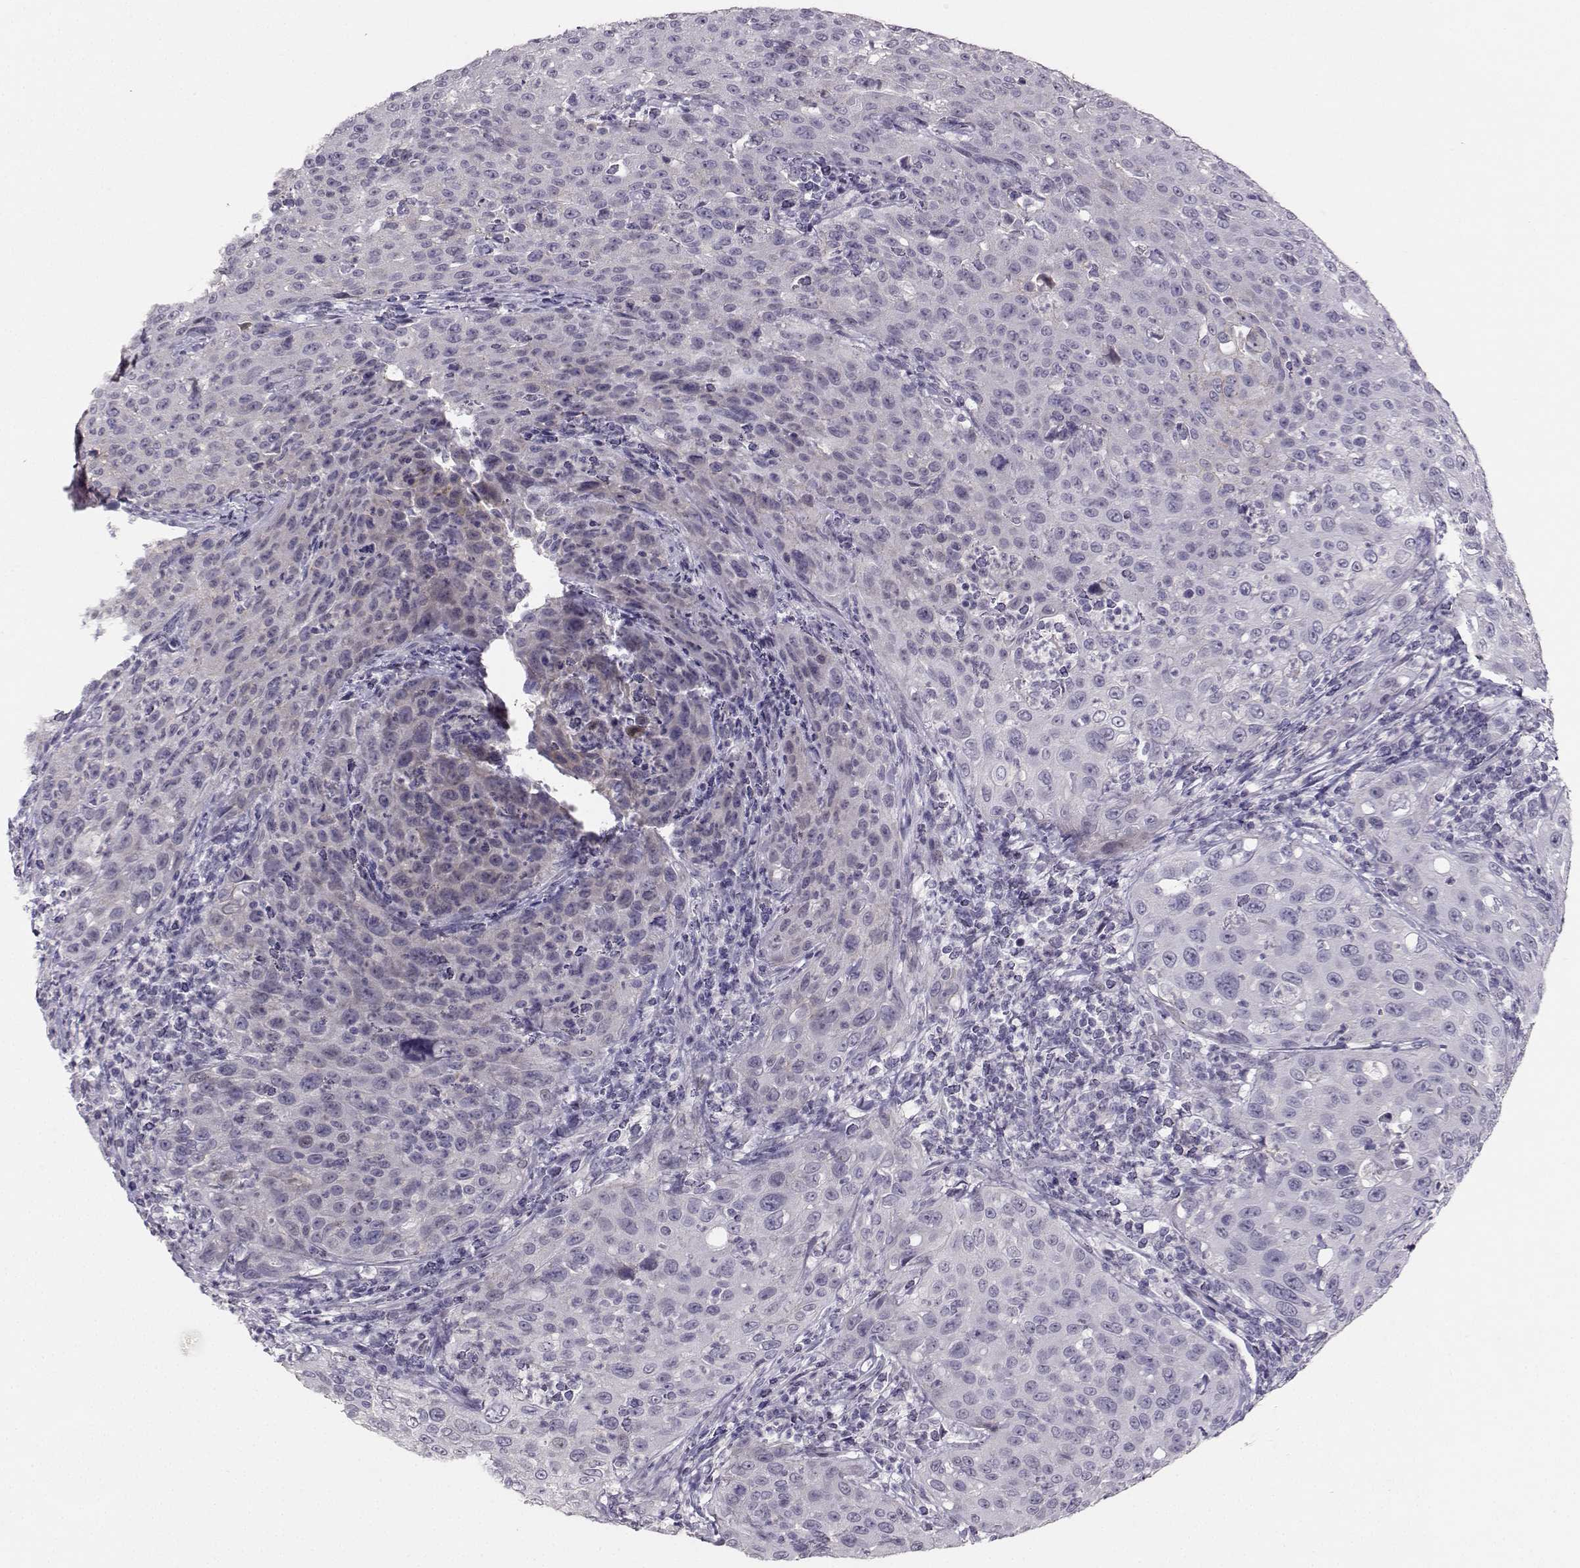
{"staining": {"intensity": "negative", "quantity": "none", "location": "none"}, "tissue": "cervical cancer", "cell_type": "Tumor cells", "image_type": "cancer", "snomed": [{"axis": "morphology", "description": "Squamous cell carcinoma, NOS"}, {"axis": "topography", "description": "Cervix"}], "caption": "Immunohistochemistry of human cervical cancer (squamous cell carcinoma) reveals no staining in tumor cells.", "gene": "PKP2", "patient": {"sex": "female", "age": 26}}